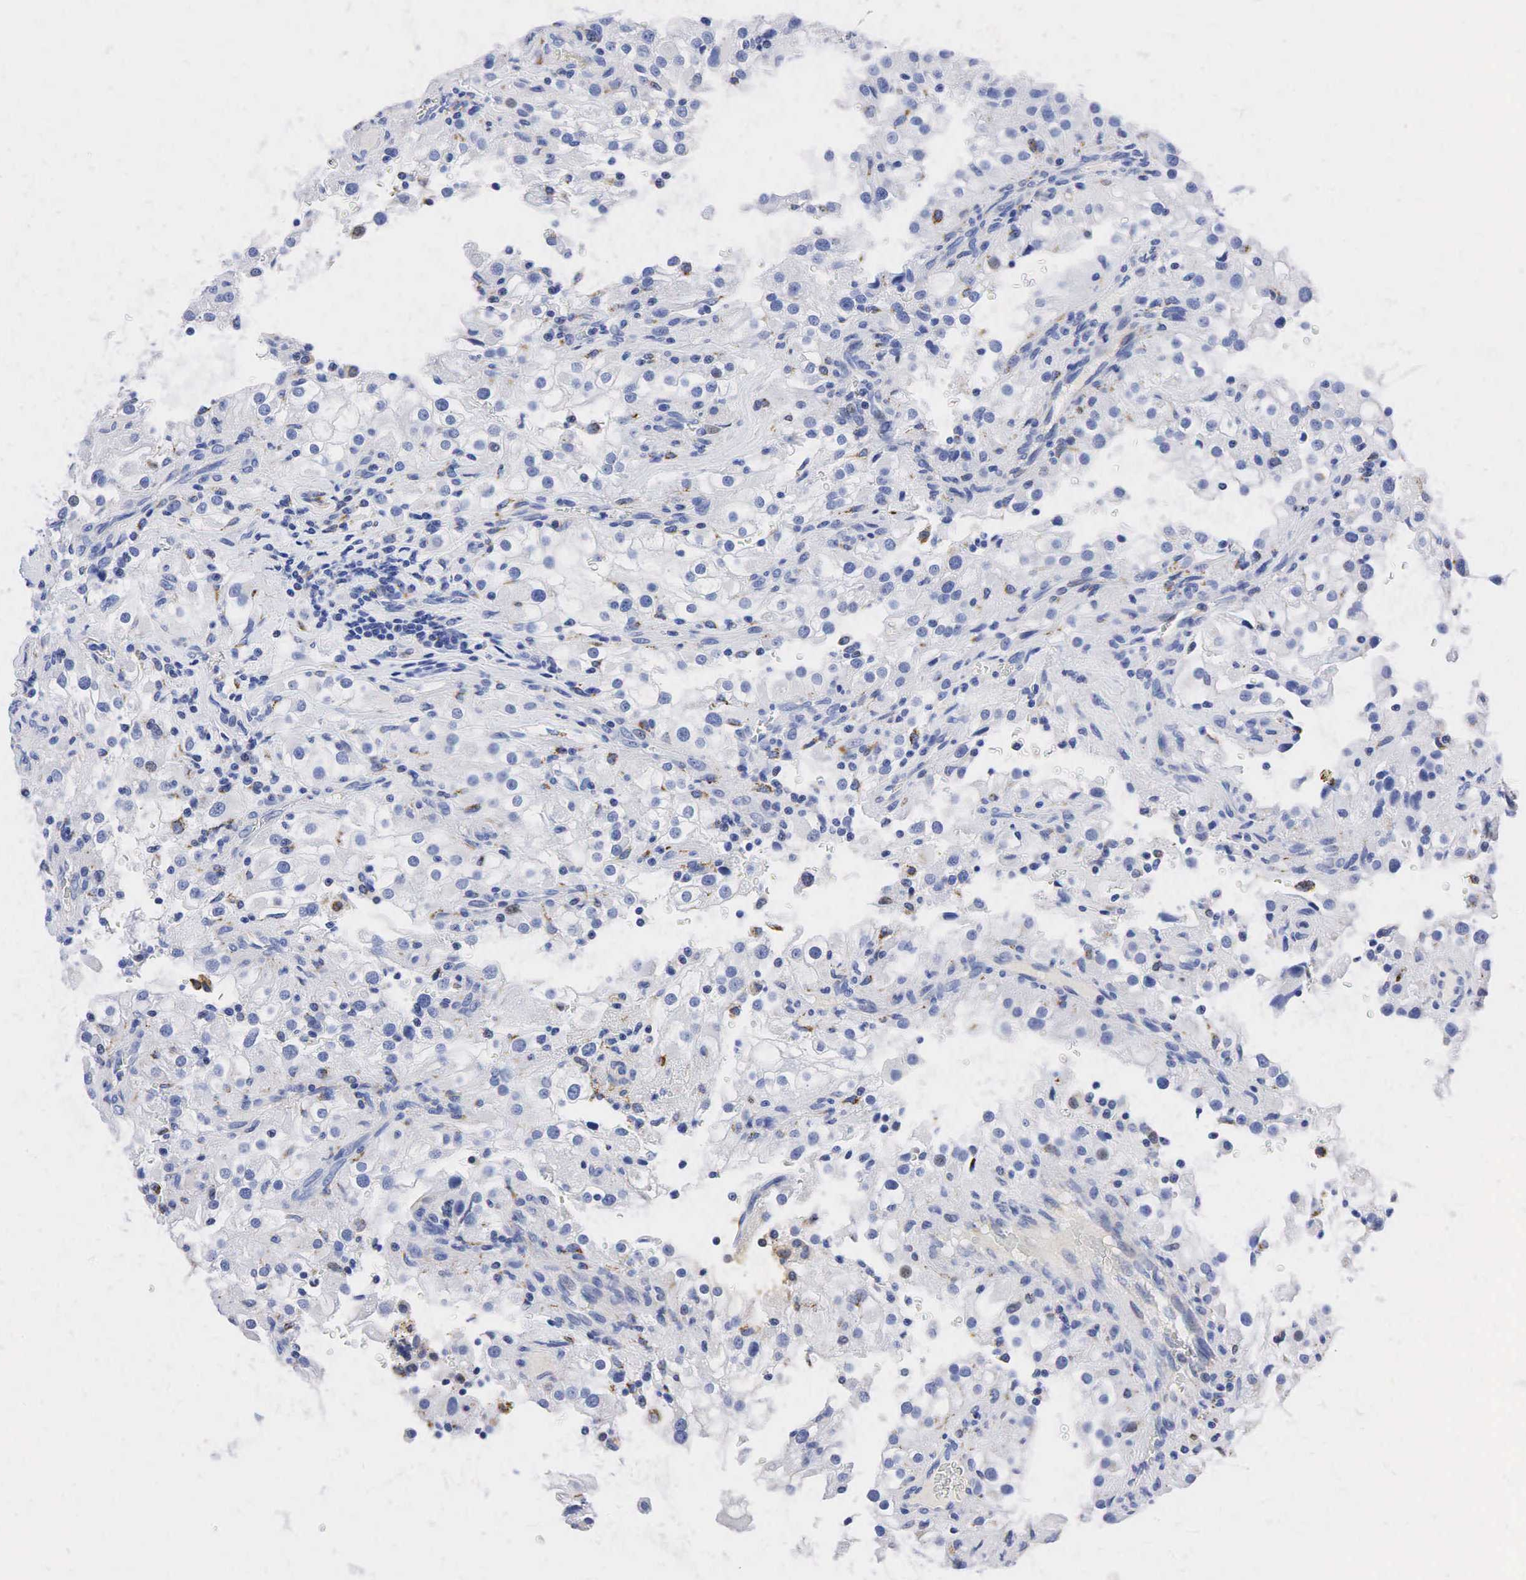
{"staining": {"intensity": "weak", "quantity": "<25%", "location": "cytoplasmic/membranous"}, "tissue": "renal cancer", "cell_type": "Tumor cells", "image_type": "cancer", "snomed": [{"axis": "morphology", "description": "Adenocarcinoma, NOS"}, {"axis": "topography", "description": "Kidney"}], "caption": "Immunohistochemical staining of renal cancer exhibits no significant staining in tumor cells.", "gene": "SYP", "patient": {"sex": "female", "age": 52}}